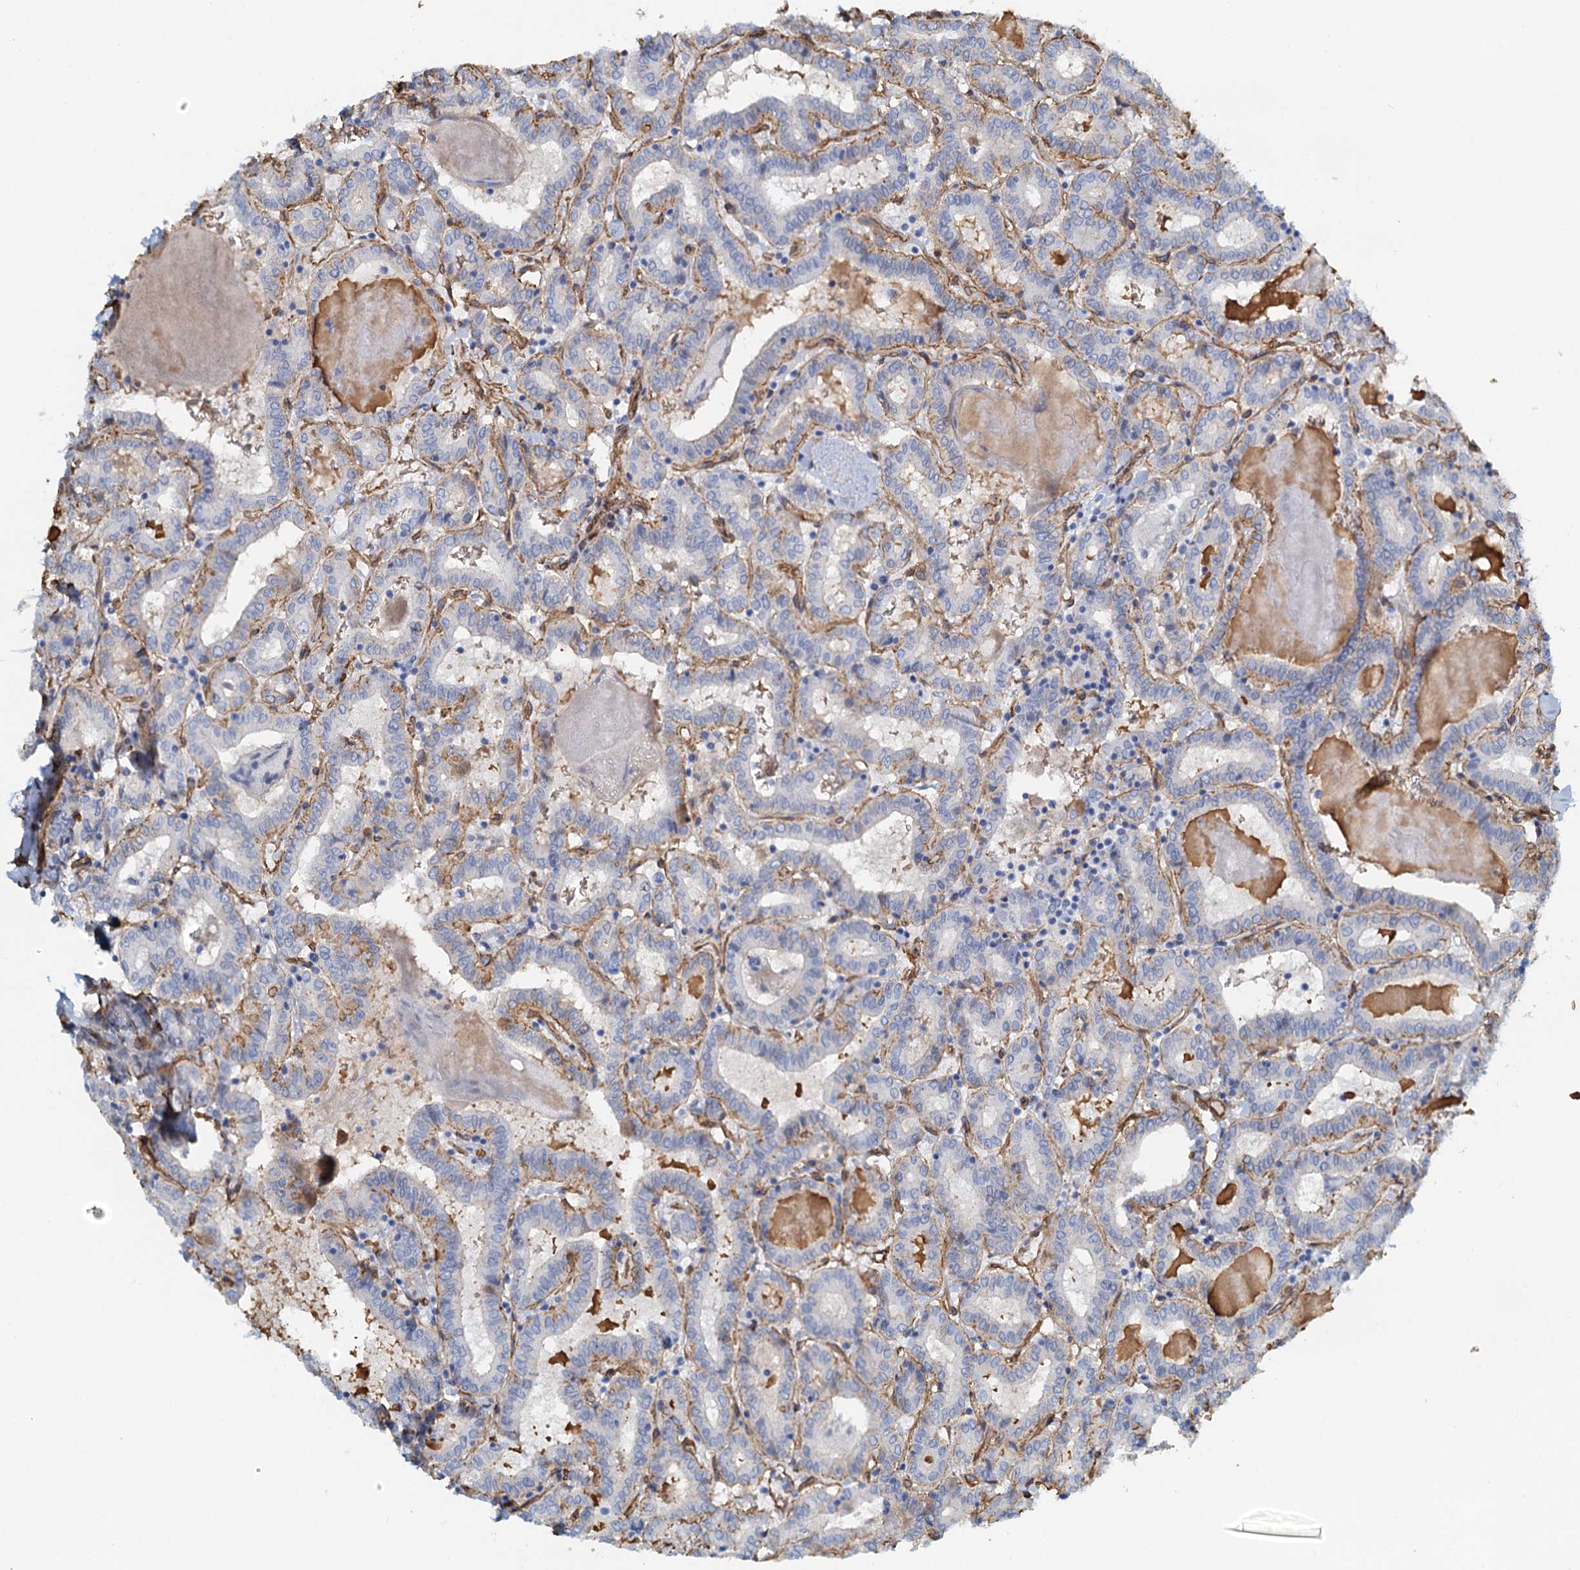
{"staining": {"intensity": "weak", "quantity": "<25%", "location": "cytoplasmic/membranous"}, "tissue": "thyroid cancer", "cell_type": "Tumor cells", "image_type": "cancer", "snomed": [{"axis": "morphology", "description": "Papillary adenocarcinoma, NOS"}, {"axis": "topography", "description": "Thyroid gland"}], "caption": "The histopathology image shows no staining of tumor cells in thyroid papillary adenocarcinoma.", "gene": "DGKG", "patient": {"sex": "female", "age": 72}}